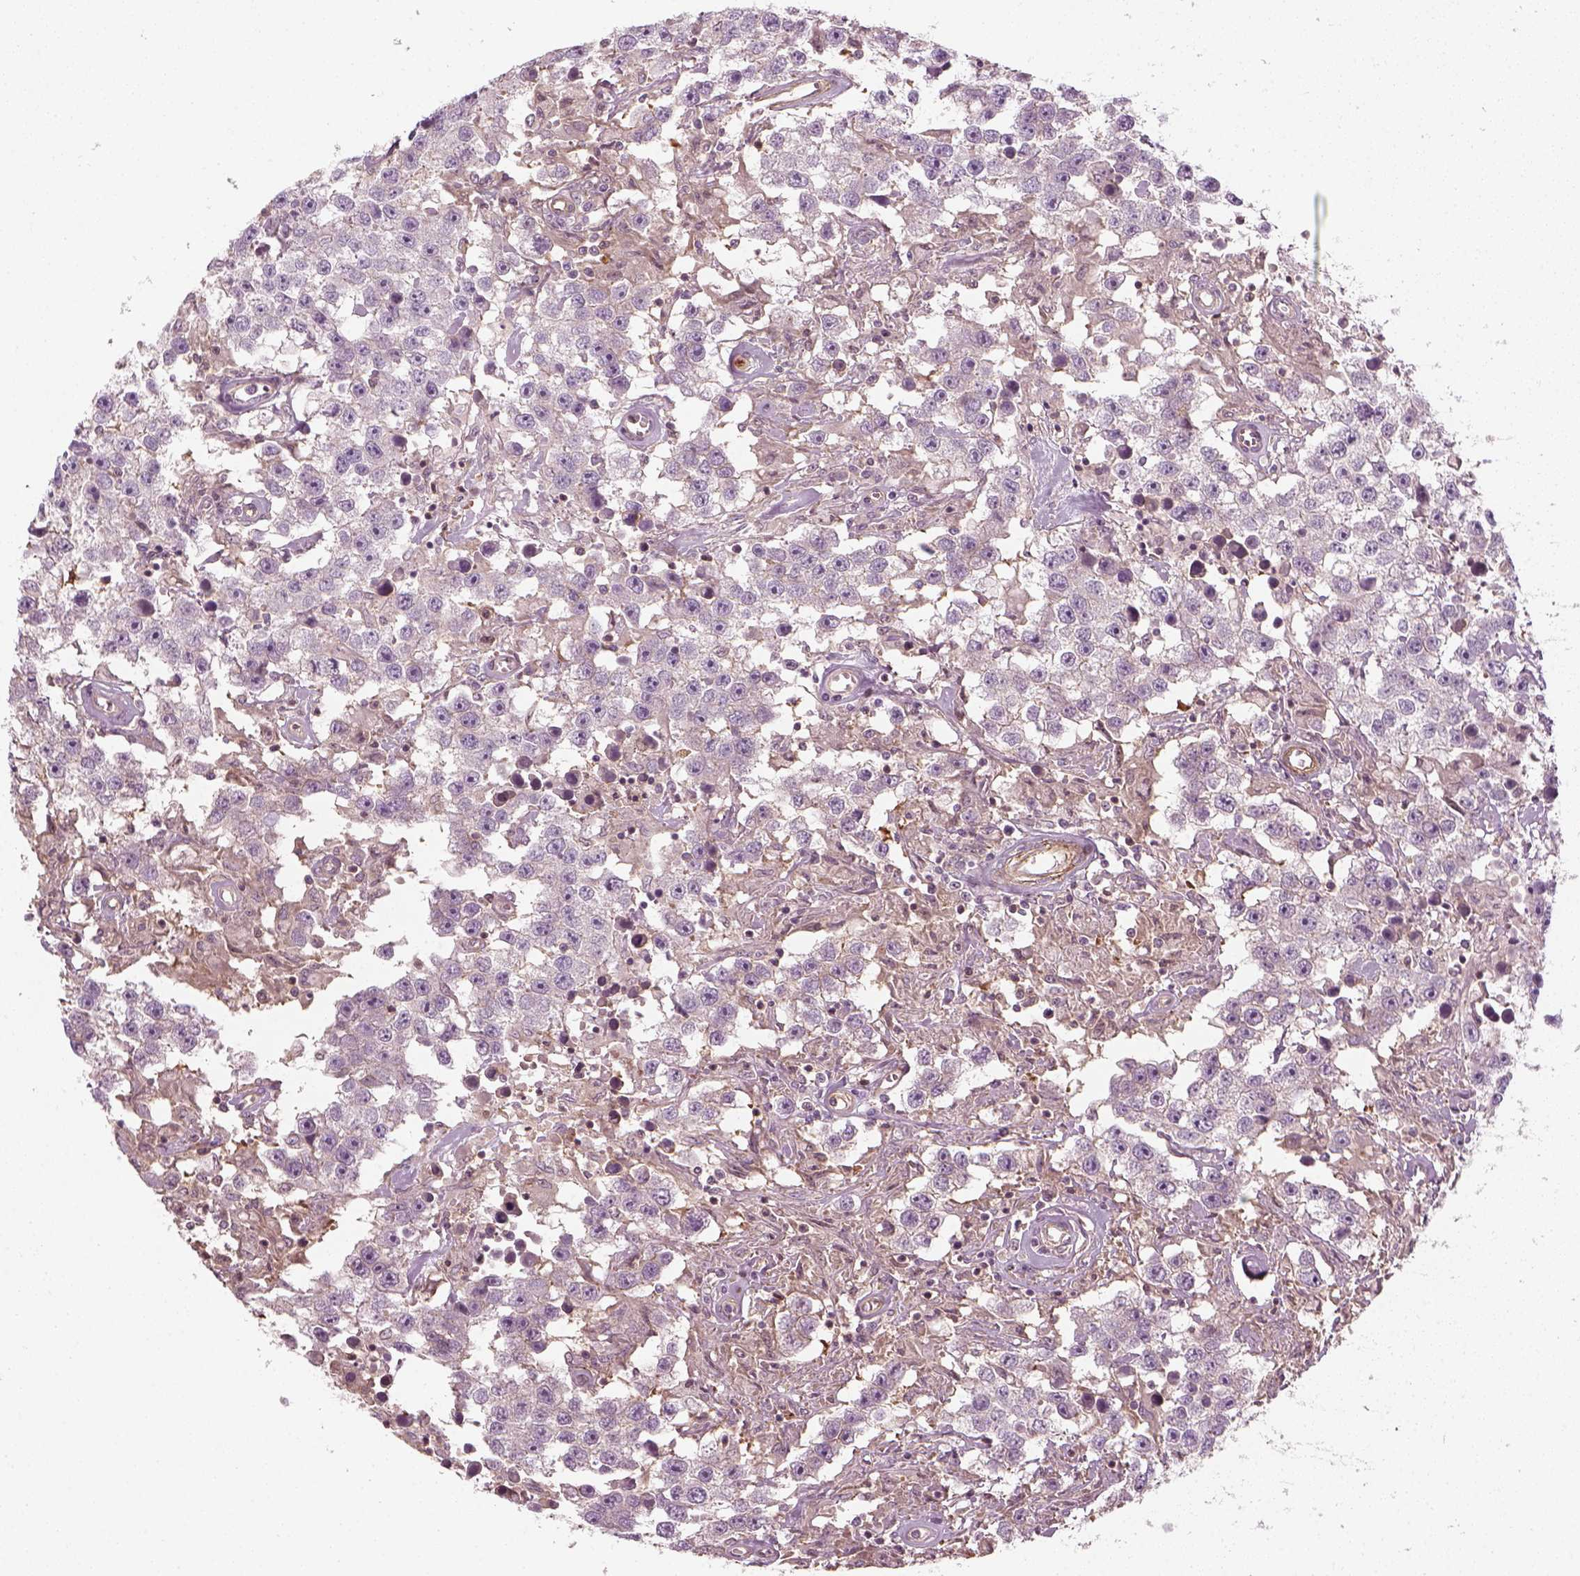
{"staining": {"intensity": "negative", "quantity": "none", "location": "none"}, "tissue": "testis cancer", "cell_type": "Tumor cells", "image_type": "cancer", "snomed": [{"axis": "morphology", "description": "Seminoma, NOS"}, {"axis": "topography", "description": "Testis"}], "caption": "Tumor cells are negative for brown protein staining in testis seminoma. (DAB immunohistochemistry (IHC), high magnification).", "gene": "NPTN", "patient": {"sex": "male", "age": 43}}